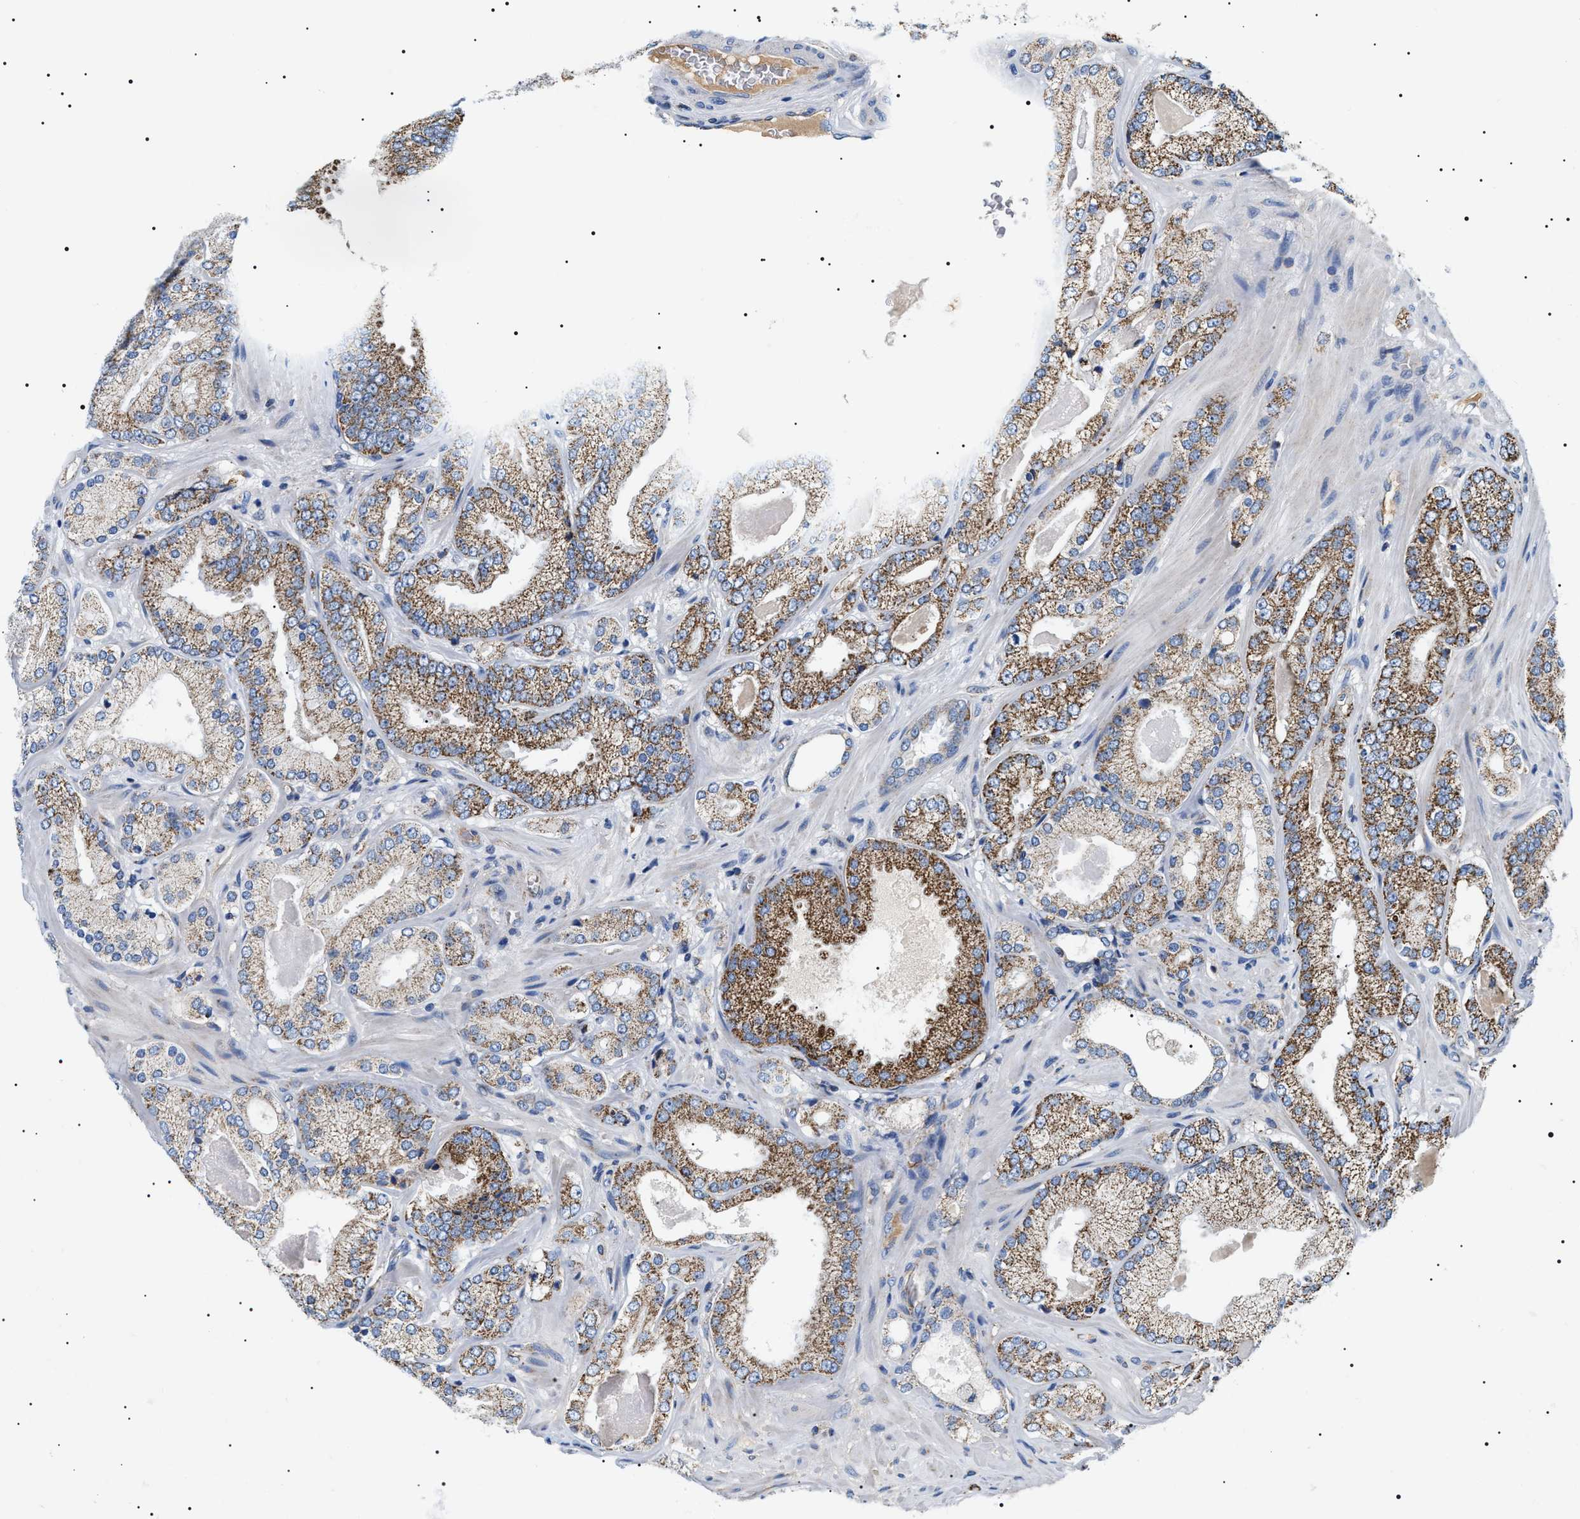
{"staining": {"intensity": "strong", "quantity": ">75%", "location": "cytoplasmic/membranous"}, "tissue": "prostate cancer", "cell_type": "Tumor cells", "image_type": "cancer", "snomed": [{"axis": "morphology", "description": "Adenocarcinoma, Low grade"}, {"axis": "topography", "description": "Prostate"}], "caption": "Protein staining of prostate cancer (low-grade adenocarcinoma) tissue demonstrates strong cytoplasmic/membranous positivity in approximately >75% of tumor cells.", "gene": "OXSM", "patient": {"sex": "male", "age": 65}}